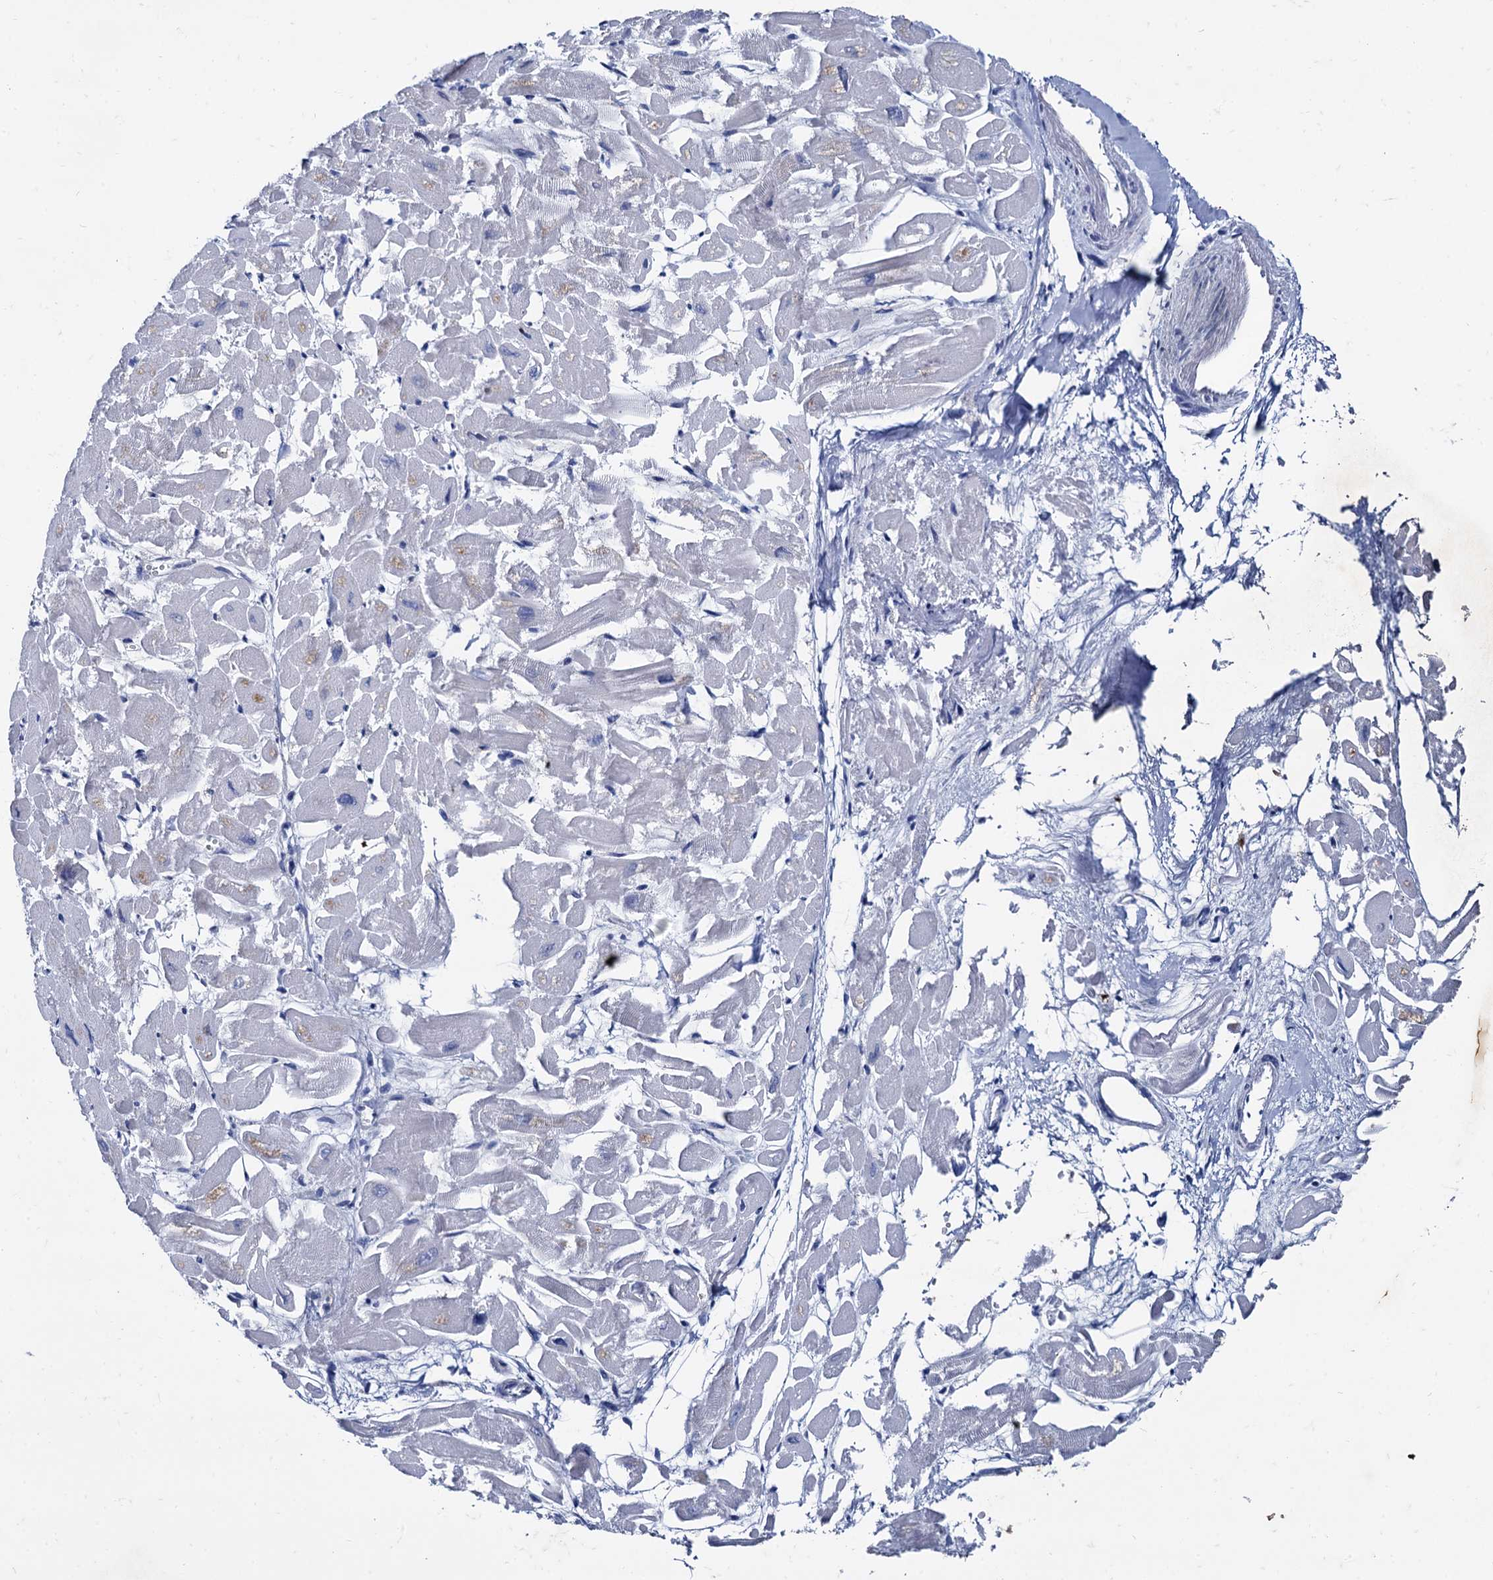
{"staining": {"intensity": "negative", "quantity": "none", "location": "none"}, "tissue": "heart muscle", "cell_type": "Cardiomyocytes", "image_type": "normal", "snomed": [{"axis": "morphology", "description": "Normal tissue, NOS"}, {"axis": "topography", "description": "Heart"}], "caption": "The micrograph demonstrates no staining of cardiomyocytes in unremarkable heart muscle.", "gene": "TMEM72", "patient": {"sex": "male", "age": 54}}